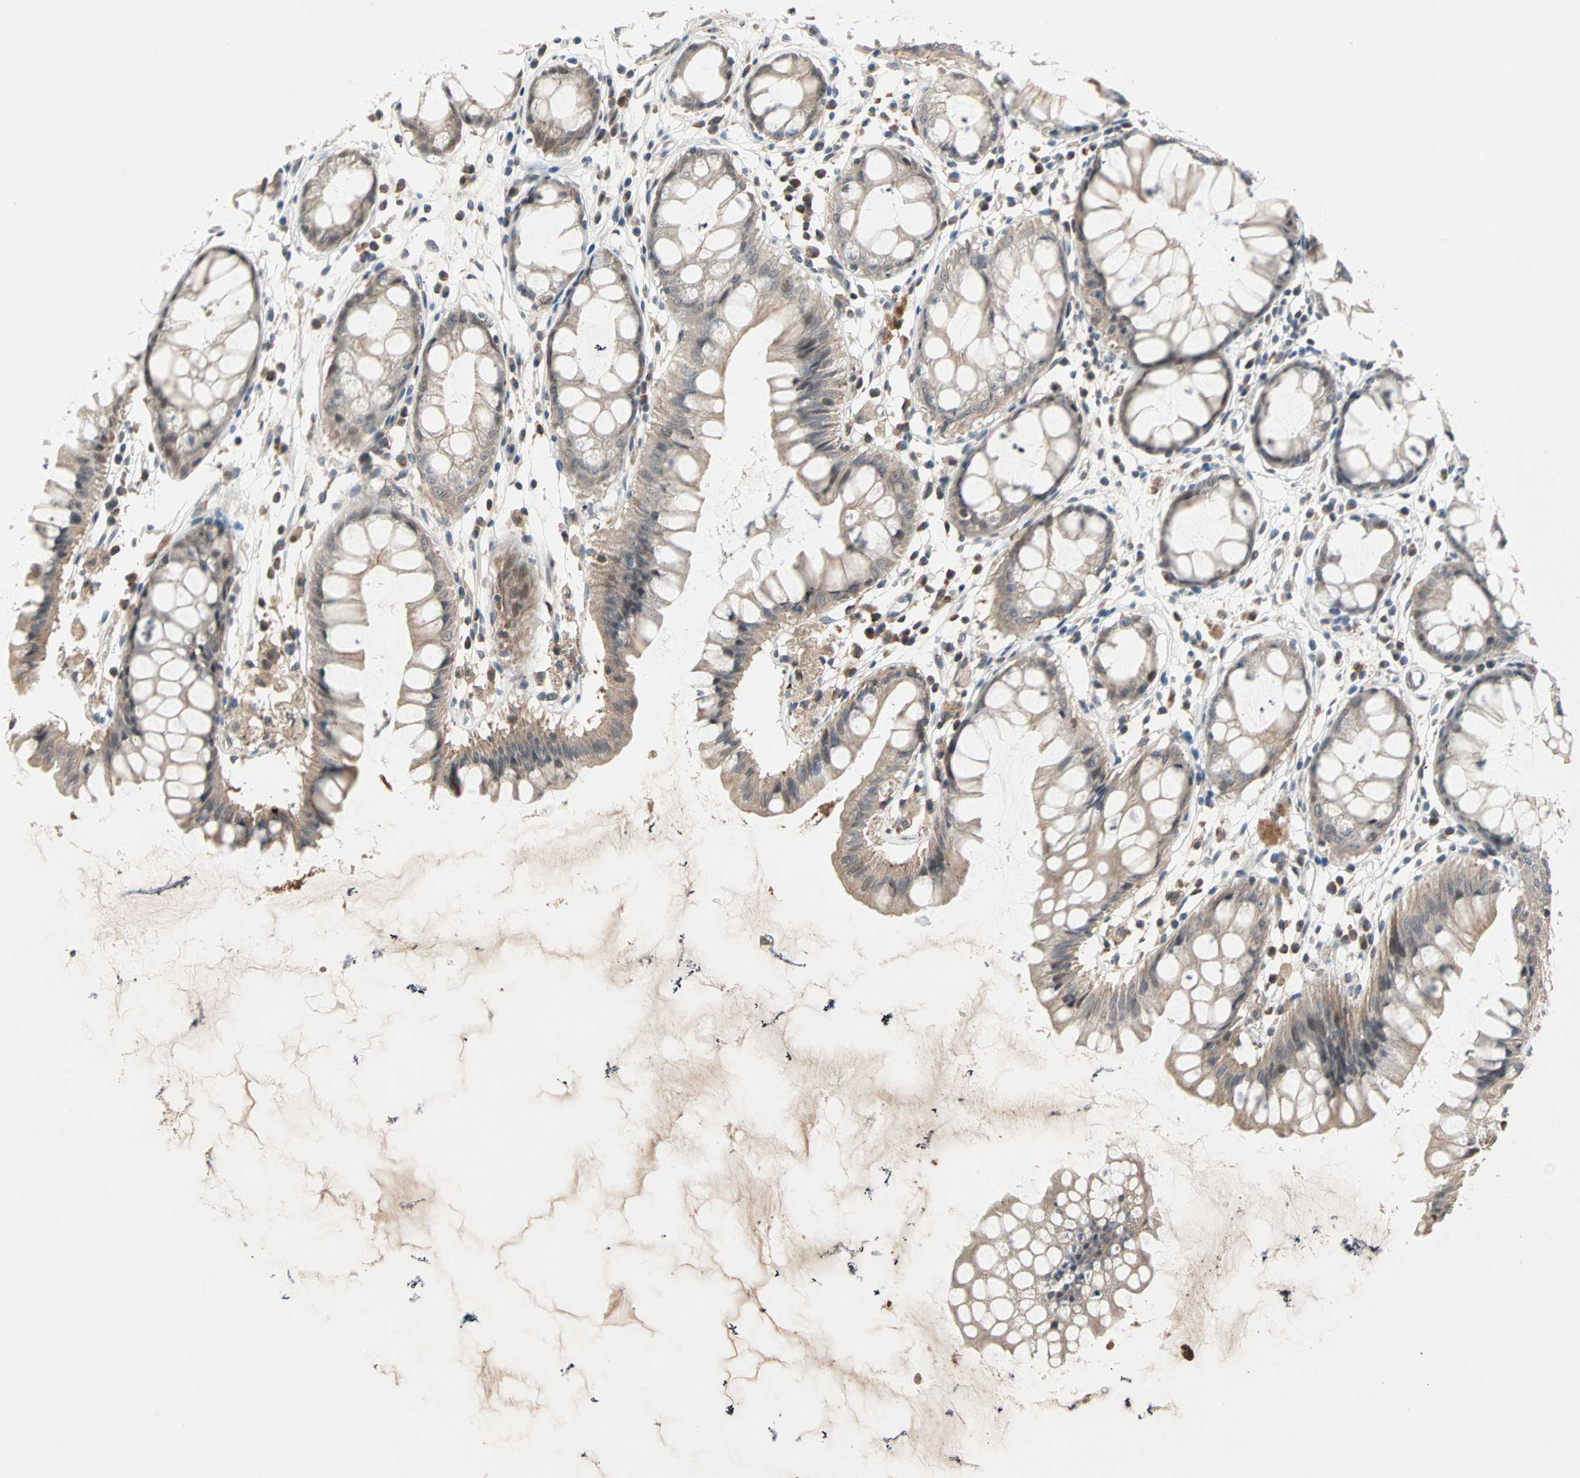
{"staining": {"intensity": "moderate", "quantity": "25%-75%", "location": "cytoplasmic/membranous"}, "tissue": "rectum", "cell_type": "Glandular cells", "image_type": "normal", "snomed": [{"axis": "morphology", "description": "Normal tissue, NOS"}, {"axis": "morphology", "description": "Adenocarcinoma, NOS"}, {"axis": "topography", "description": "Rectum"}], "caption": "DAB immunohistochemical staining of unremarkable human rectum demonstrates moderate cytoplasmic/membranous protein staining in approximately 25%-75% of glandular cells.", "gene": "PROS1", "patient": {"sex": "female", "age": 65}}